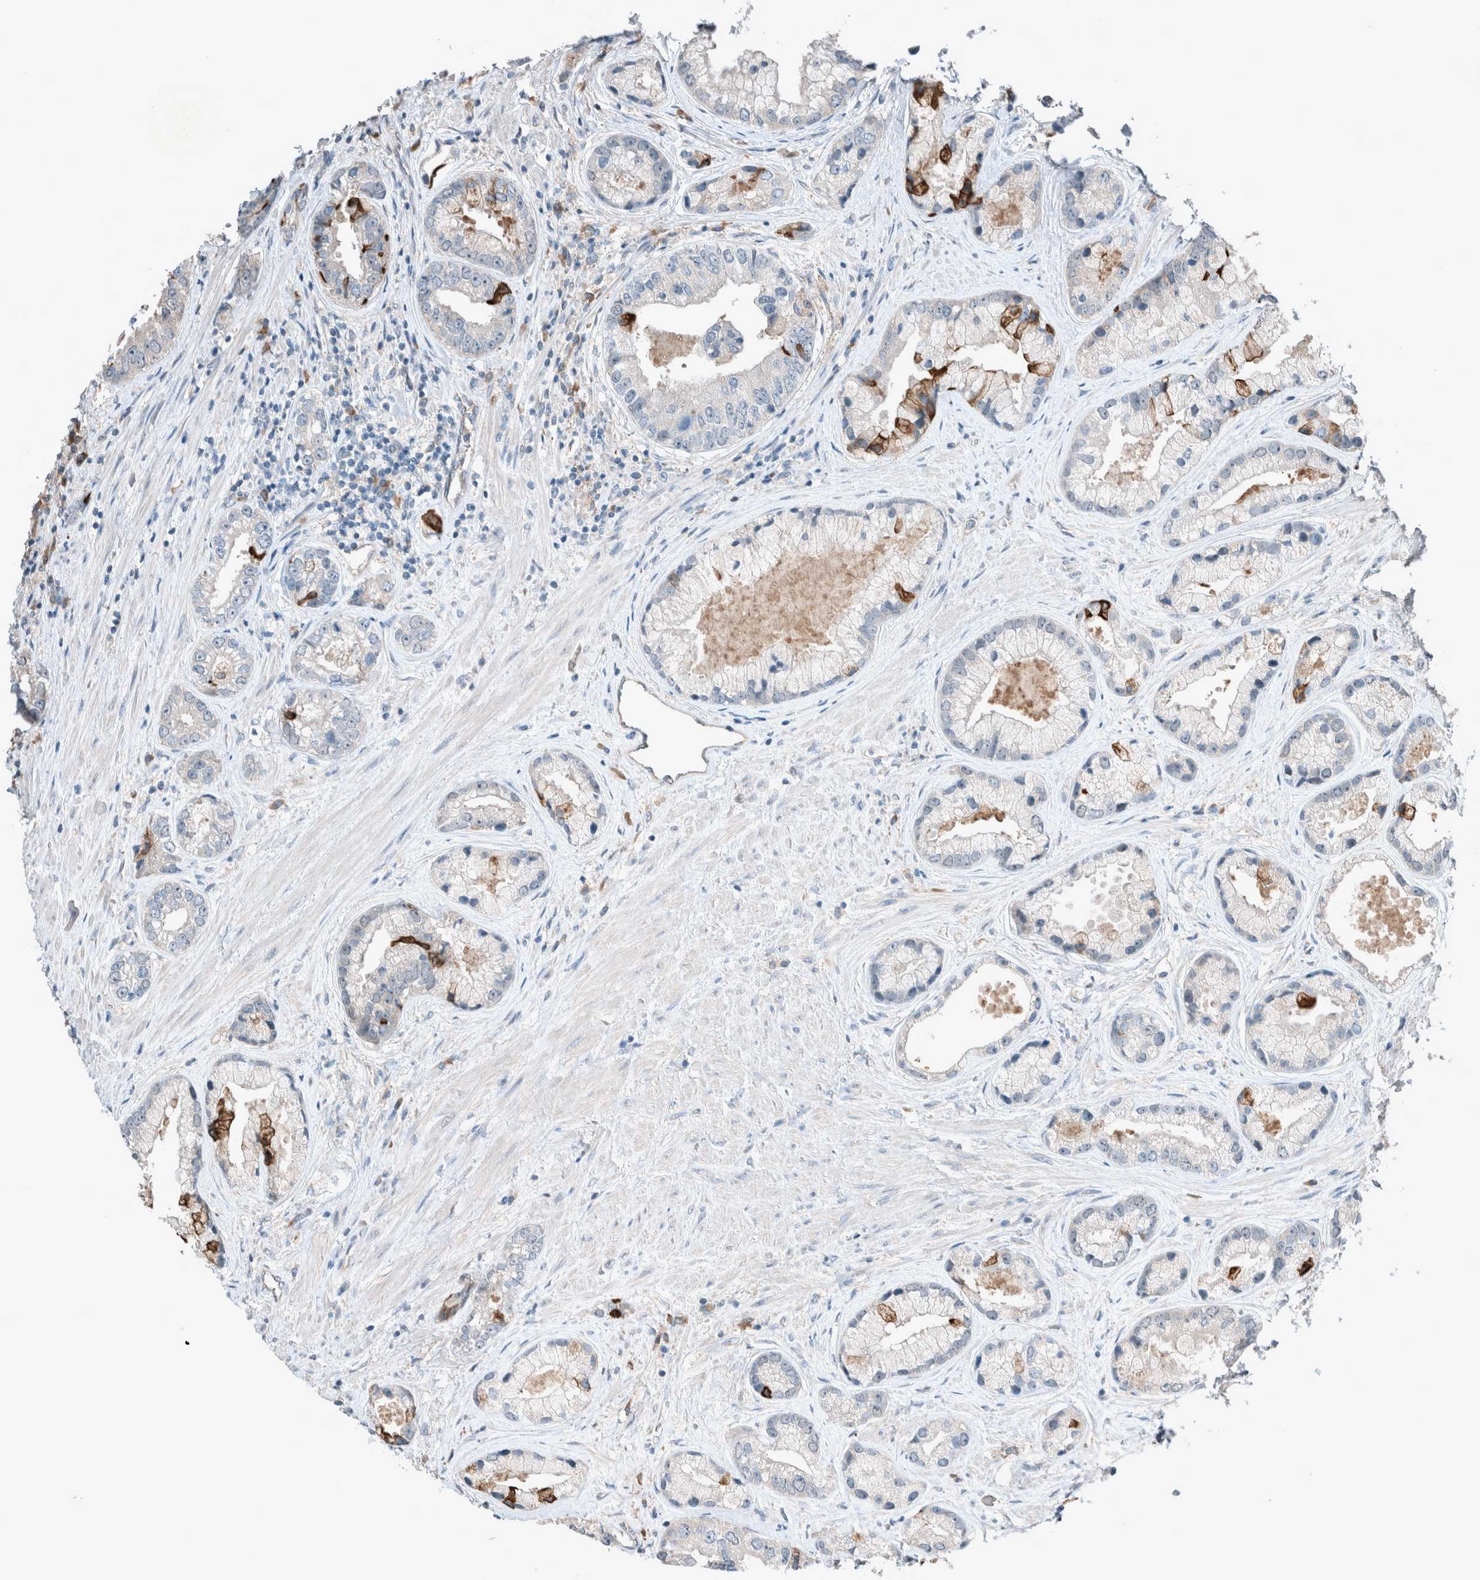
{"staining": {"intensity": "strong", "quantity": "<25%", "location": "cytoplasmic/membranous"}, "tissue": "prostate cancer", "cell_type": "Tumor cells", "image_type": "cancer", "snomed": [{"axis": "morphology", "description": "Adenocarcinoma, High grade"}, {"axis": "topography", "description": "Prostate"}], "caption": "Immunohistochemistry (IHC) staining of prostate cancer, which reveals medium levels of strong cytoplasmic/membranous staining in about <25% of tumor cells indicating strong cytoplasmic/membranous protein positivity. The staining was performed using DAB (brown) for protein detection and nuclei were counterstained in hematoxylin (blue).", "gene": "RALGDS", "patient": {"sex": "male", "age": 61}}